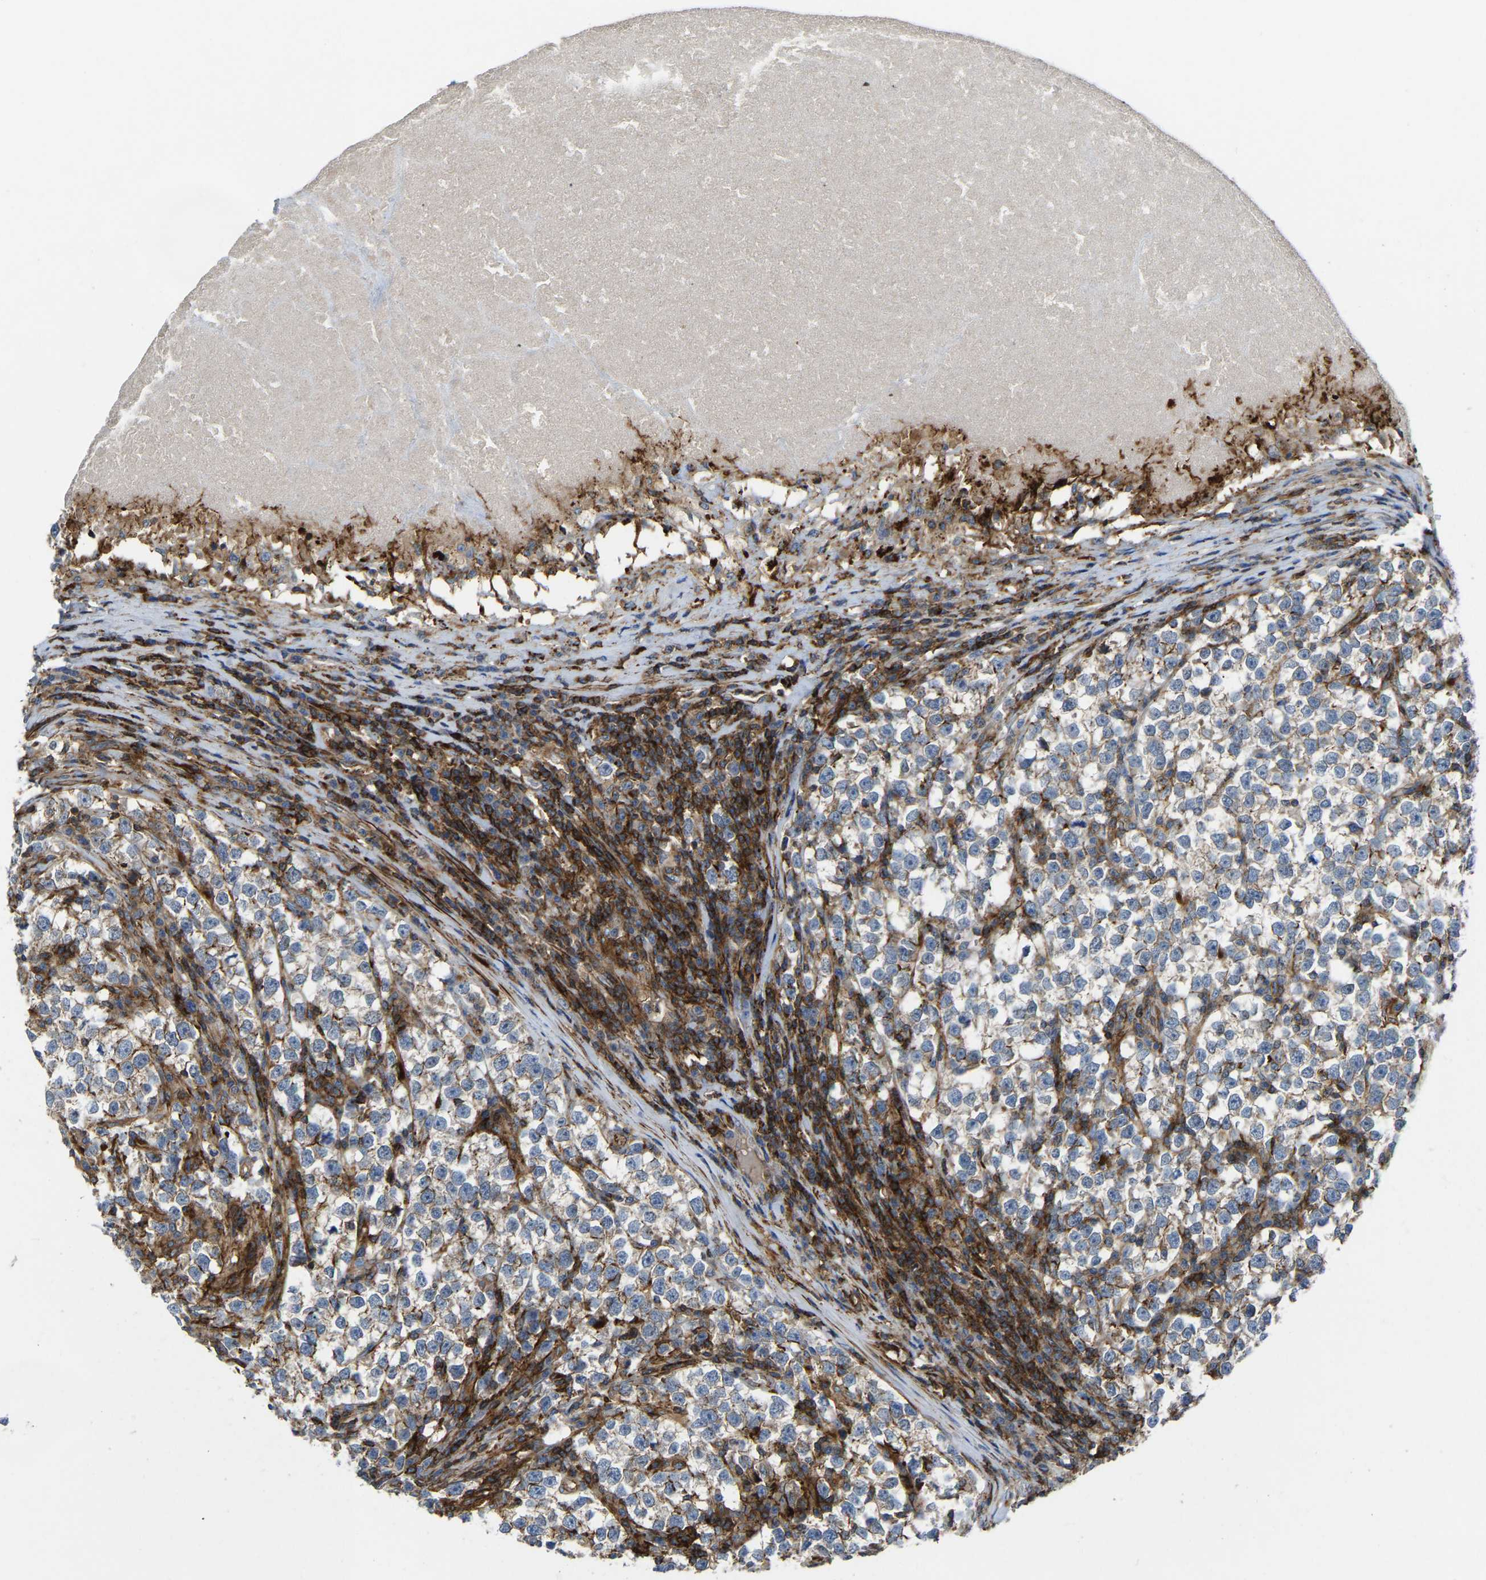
{"staining": {"intensity": "weak", "quantity": "25%-75%", "location": "cytoplasmic/membranous"}, "tissue": "testis cancer", "cell_type": "Tumor cells", "image_type": "cancer", "snomed": [{"axis": "morphology", "description": "Normal tissue, NOS"}, {"axis": "morphology", "description": "Seminoma, NOS"}, {"axis": "topography", "description": "Testis"}], "caption": "Immunohistochemical staining of human testis cancer demonstrates weak cytoplasmic/membranous protein expression in about 25%-75% of tumor cells.", "gene": "AGPAT2", "patient": {"sex": "male", "age": 43}}